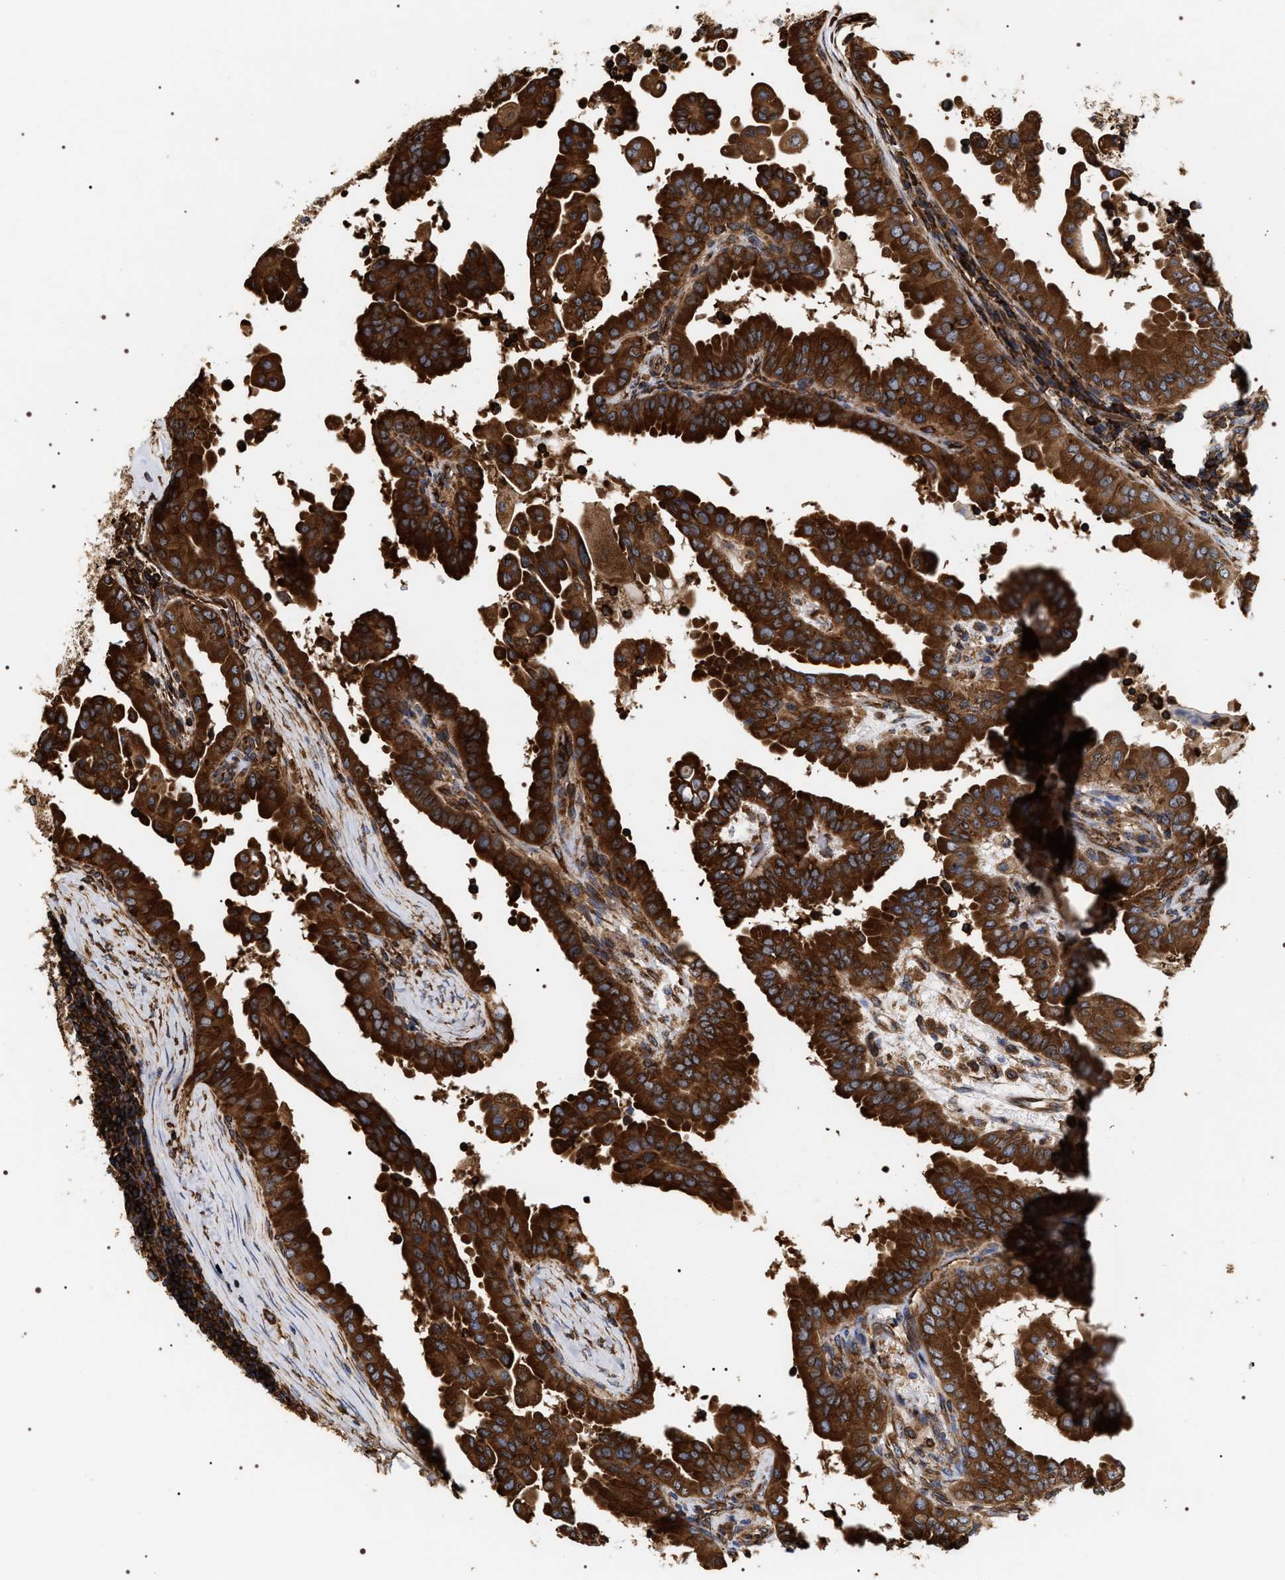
{"staining": {"intensity": "strong", "quantity": ">75%", "location": "cytoplasmic/membranous"}, "tissue": "thyroid cancer", "cell_type": "Tumor cells", "image_type": "cancer", "snomed": [{"axis": "morphology", "description": "Papillary adenocarcinoma, NOS"}, {"axis": "topography", "description": "Thyroid gland"}], "caption": "Tumor cells reveal high levels of strong cytoplasmic/membranous staining in approximately >75% of cells in papillary adenocarcinoma (thyroid). (Stains: DAB (3,3'-diaminobenzidine) in brown, nuclei in blue, Microscopy: brightfield microscopy at high magnification).", "gene": "SERBP1", "patient": {"sex": "male", "age": 33}}